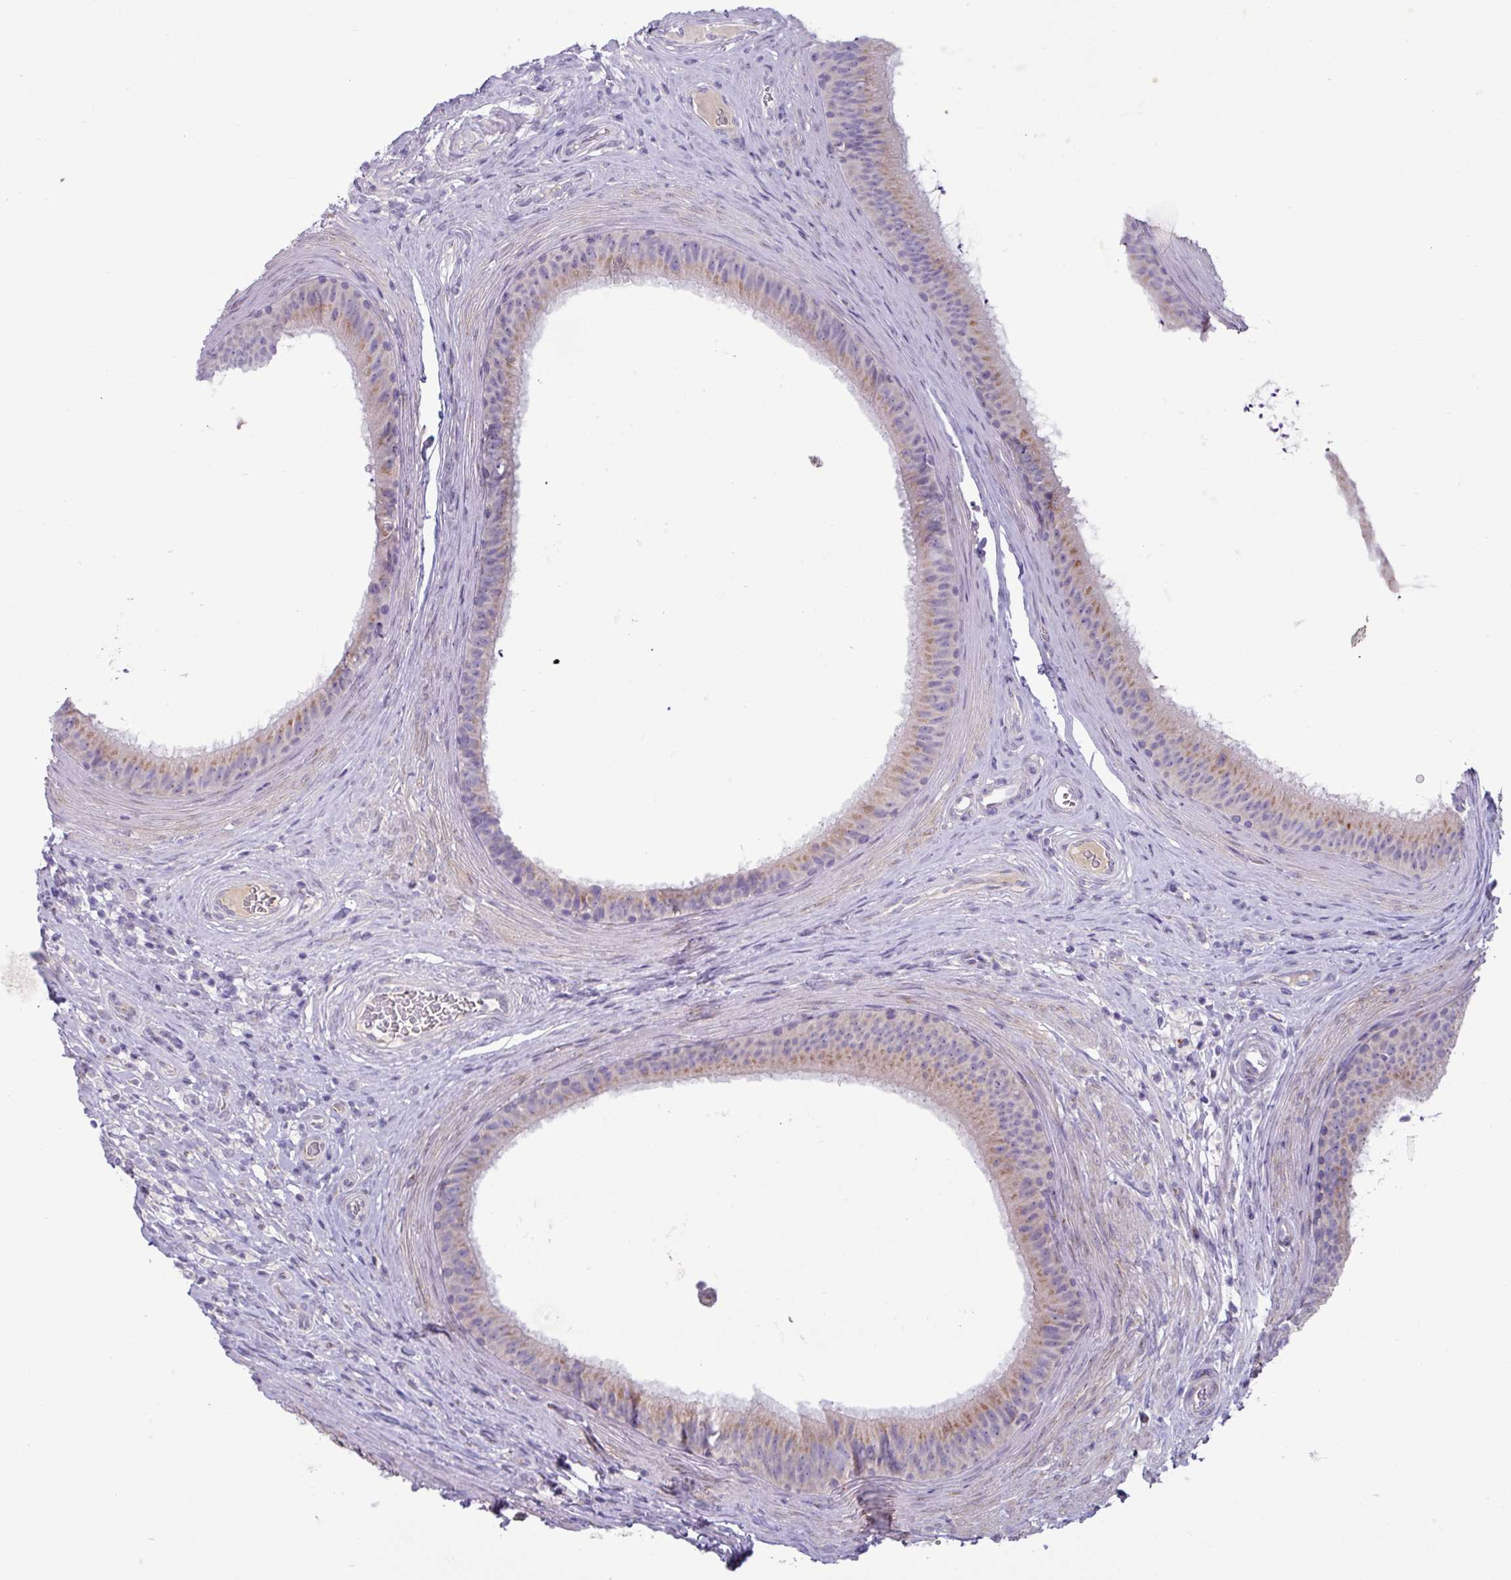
{"staining": {"intensity": "weak", "quantity": "25%-75%", "location": "cytoplasmic/membranous"}, "tissue": "epididymis", "cell_type": "Glandular cells", "image_type": "normal", "snomed": [{"axis": "morphology", "description": "Normal tissue, NOS"}, {"axis": "topography", "description": "Testis"}, {"axis": "topography", "description": "Epididymis"}], "caption": "Approximately 25%-75% of glandular cells in benign epididymis display weak cytoplasmic/membranous protein positivity as visualized by brown immunohistochemical staining.", "gene": "STIMATE", "patient": {"sex": "male", "age": 41}}